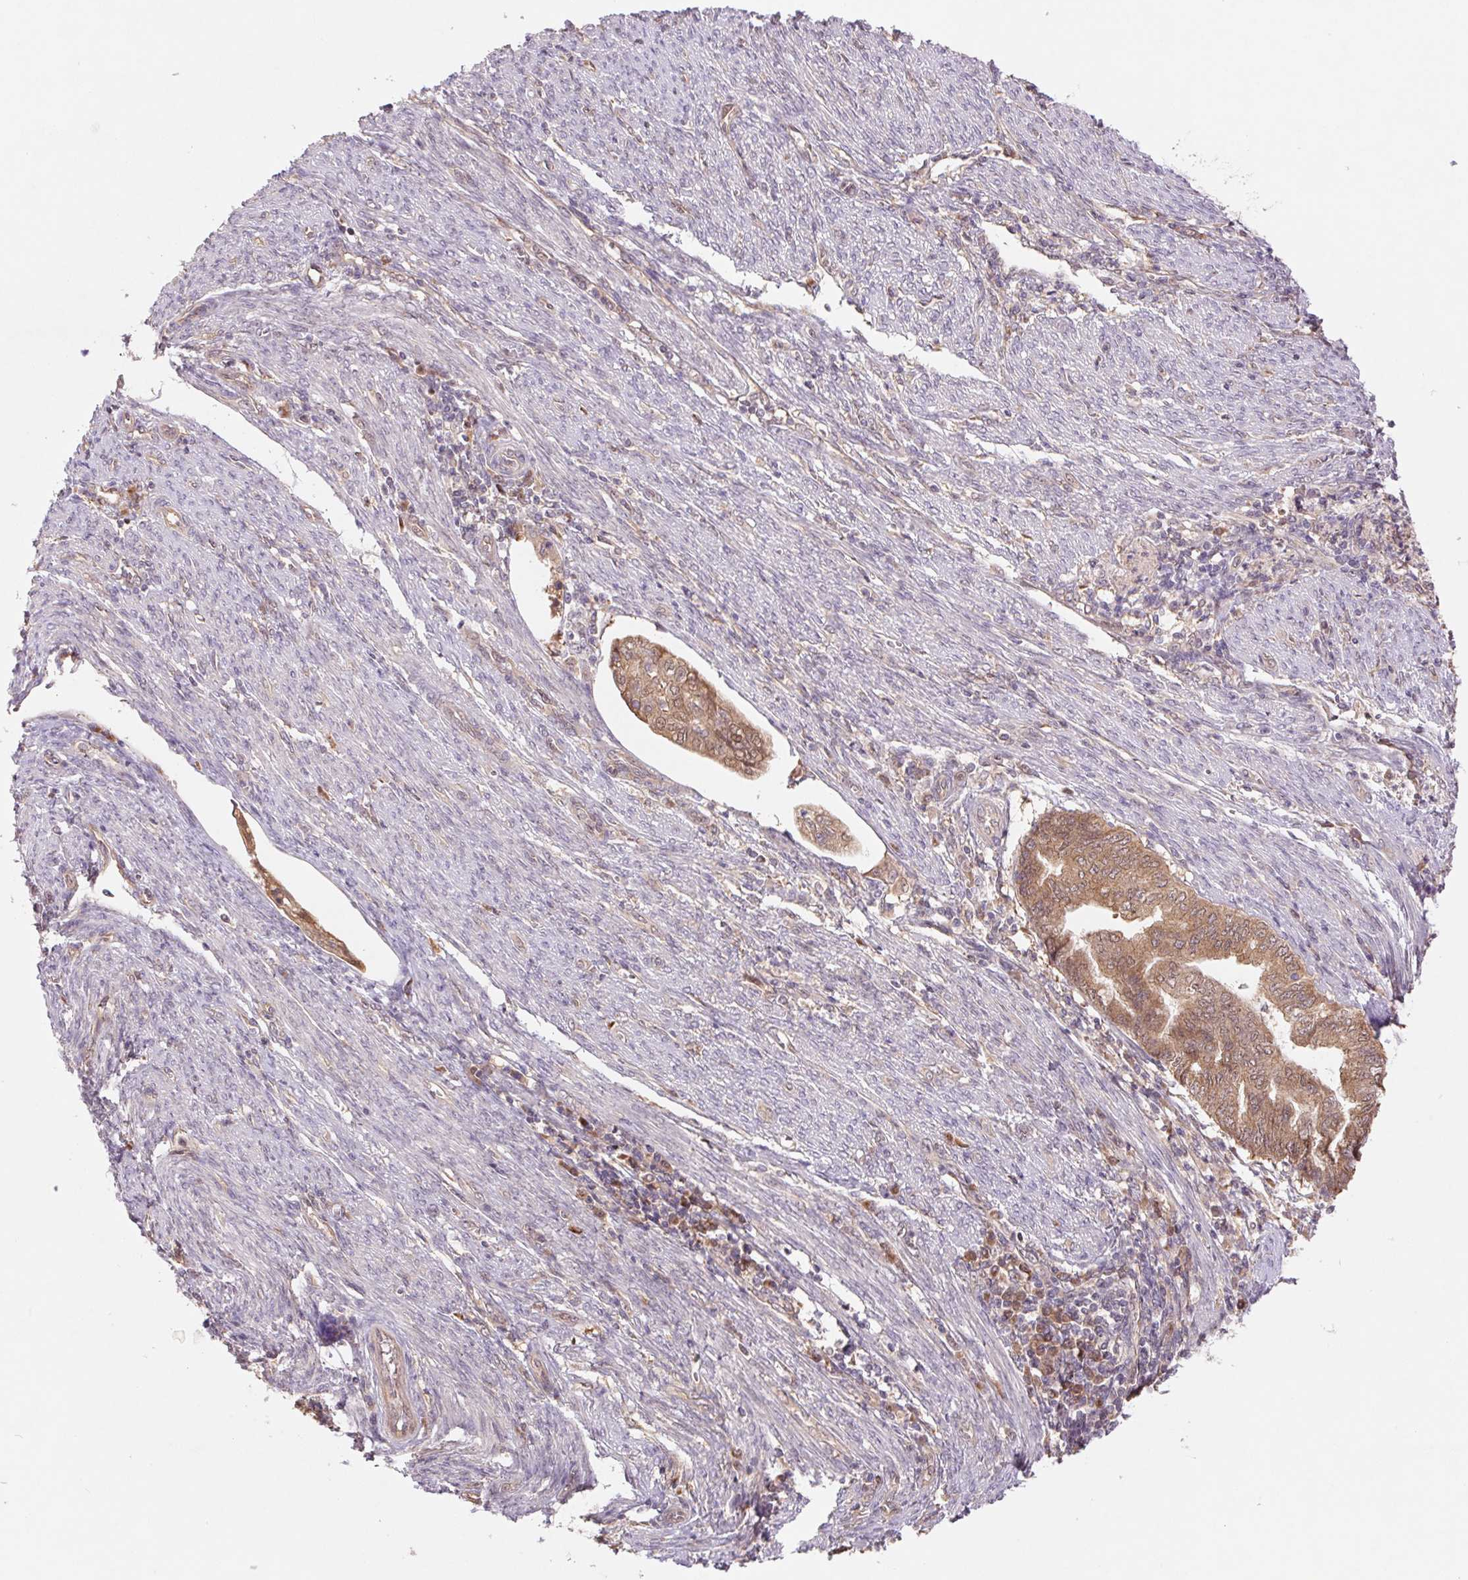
{"staining": {"intensity": "weak", "quantity": ">75%", "location": "cytoplasmic/membranous,nuclear"}, "tissue": "endometrial cancer", "cell_type": "Tumor cells", "image_type": "cancer", "snomed": [{"axis": "morphology", "description": "Adenocarcinoma, NOS"}, {"axis": "topography", "description": "Endometrium"}], "caption": "IHC micrograph of neoplastic tissue: human endometrial adenocarcinoma stained using IHC demonstrates low levels of weak protein expression localized specifically in the cytoplasmic/membranous and nuclear of tumor cells, appearing as a cytoplasmic/membranous and nuclear brown color.", "gene": "RRM1", "patient": {"sex": "female", "age": 79}}